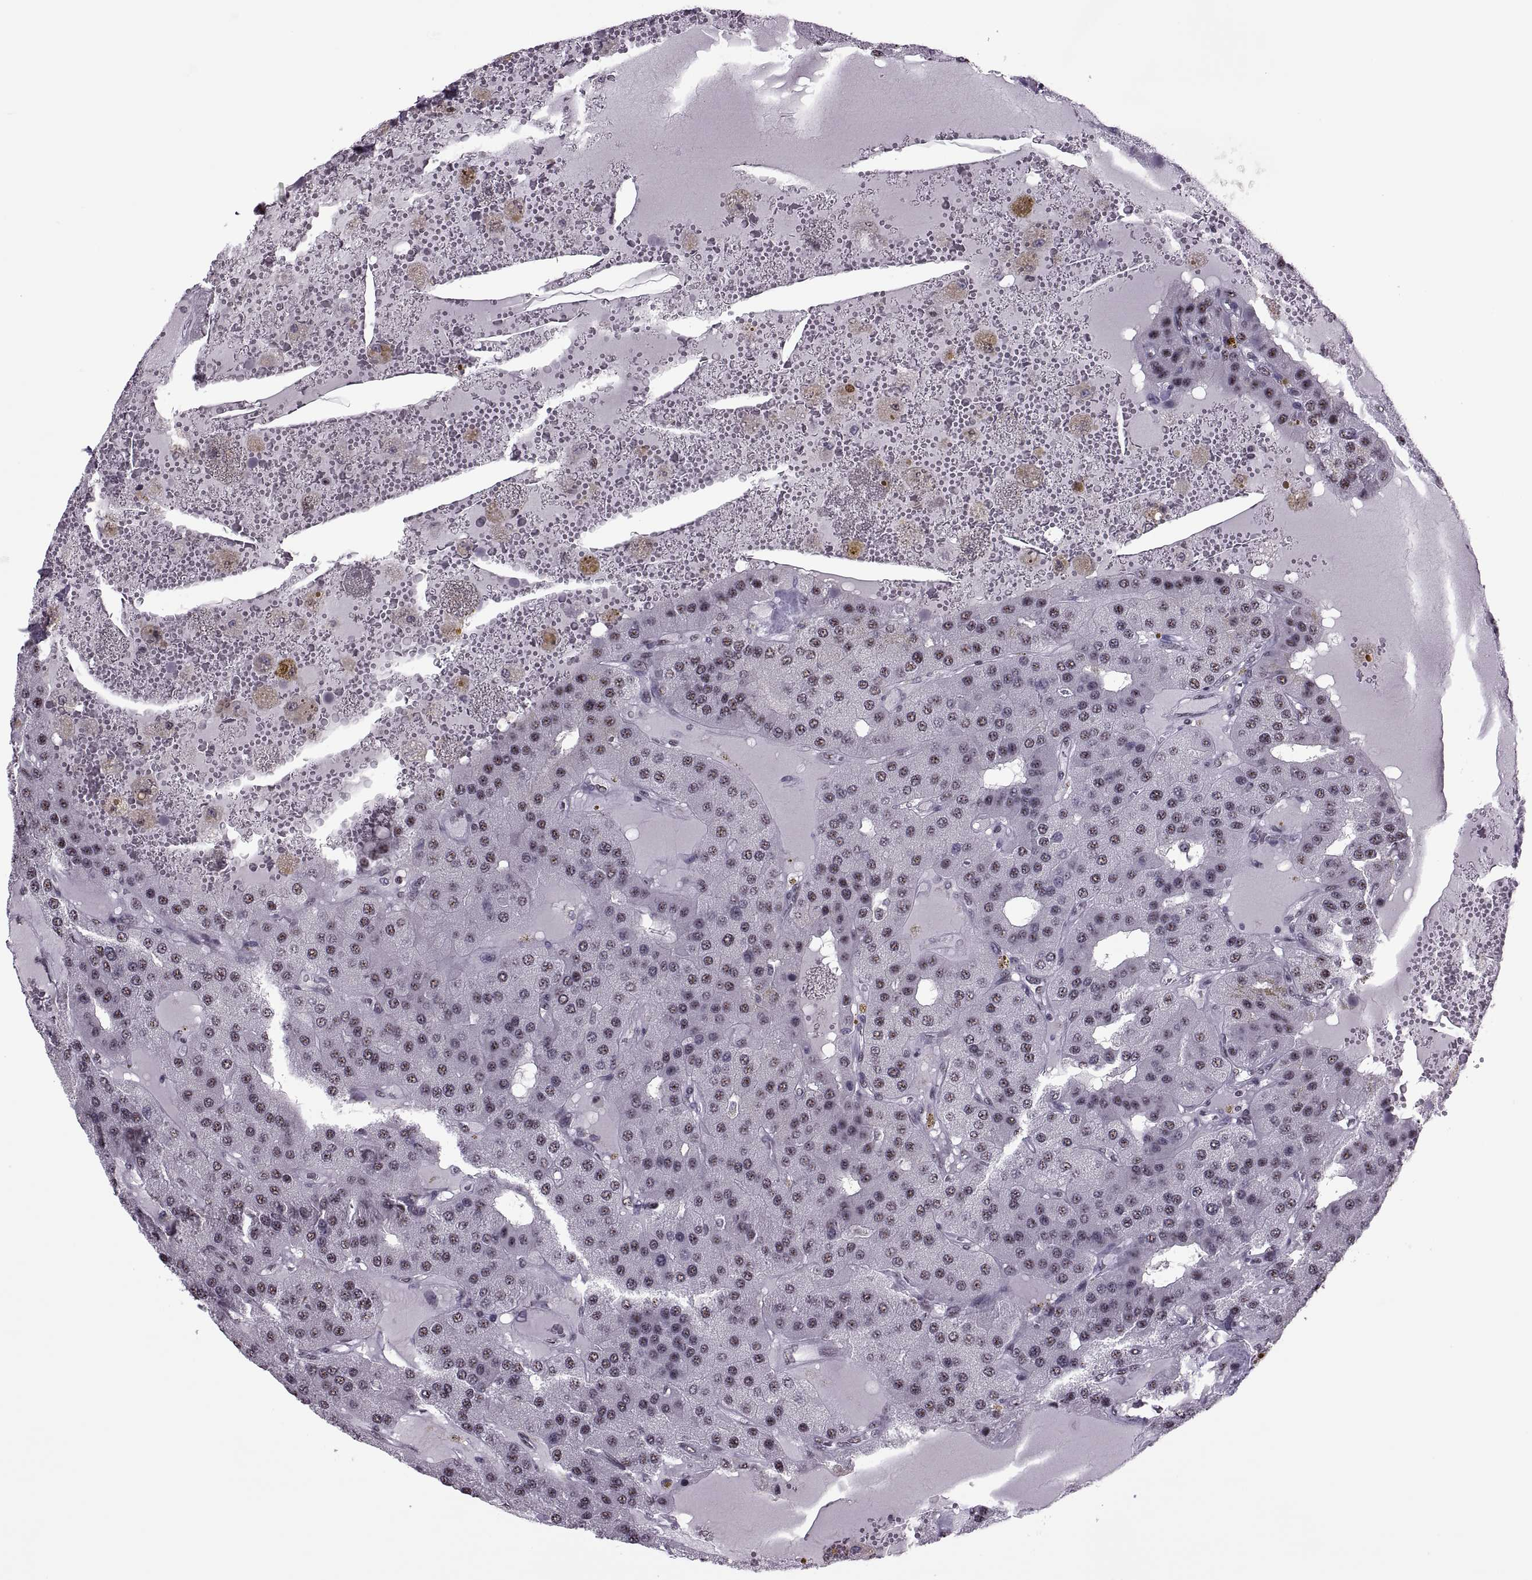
{"staining": {"intensity": "weak", "quantity": ">75%", "location": "nuclear"}, "tissue": "parathyroid gland", "cell_type": "Glandular cells", "image_type": "normal", "snomed": [{"axis": "morphology", "description": "Normal tissue, NOS"}, {"axis": "morphology", "description": "Adenoma, NOS"}, {"axis": "topography", "description": "Parathyroid gland"}], "caption": "Protein staining of unremarkable parathyroid gland shows weak nuclear positivity in approximately >75% of glandular cells. (IHC, brightfield microscopy, high magnification).", "gene": "MAGEA4", "patient": {"sex": "female", "age": 86}}